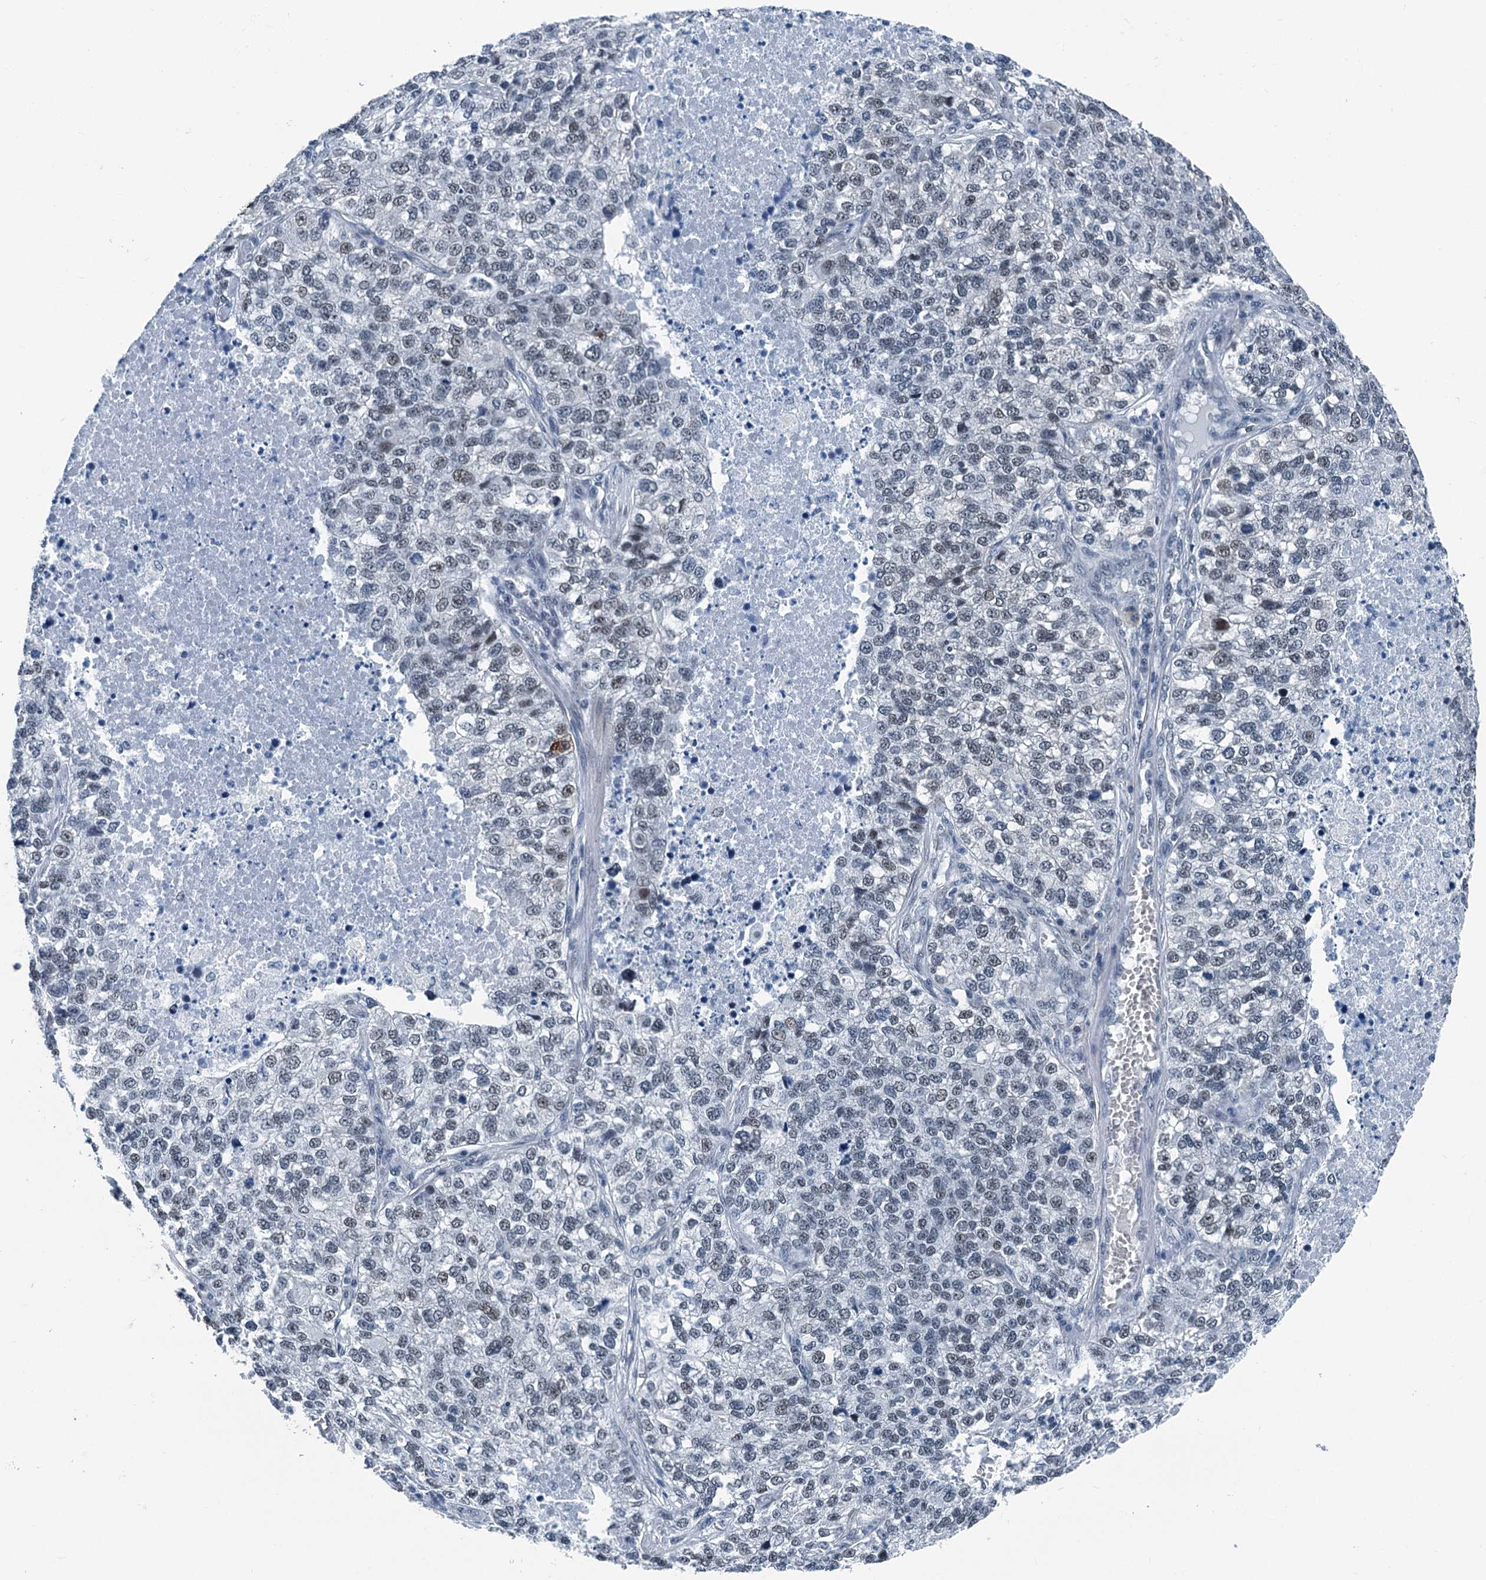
{"staining": {"intensity": "weak", "quantity": "<25%", "location": "nuclear"}, "tissue": "lung cancer", "cell_type": "Tumor cells", "image_type": "cancer", "snomed": [{"axis": "morphology", "description": "Adenocarcinoma, NOS"}, {"axis": "topography", "description": "Lung"}], "caption": "Tumor cells are negative for protein expression in human lung cancer. Brightfield microscopy of IHC stained with DAB (3,3'-diaminobenzidine) (brown) and hematoxylin (blue), captured at high magnification.", "gene": "TRPT1", "patient": {"sex": "male", "age": 49}}